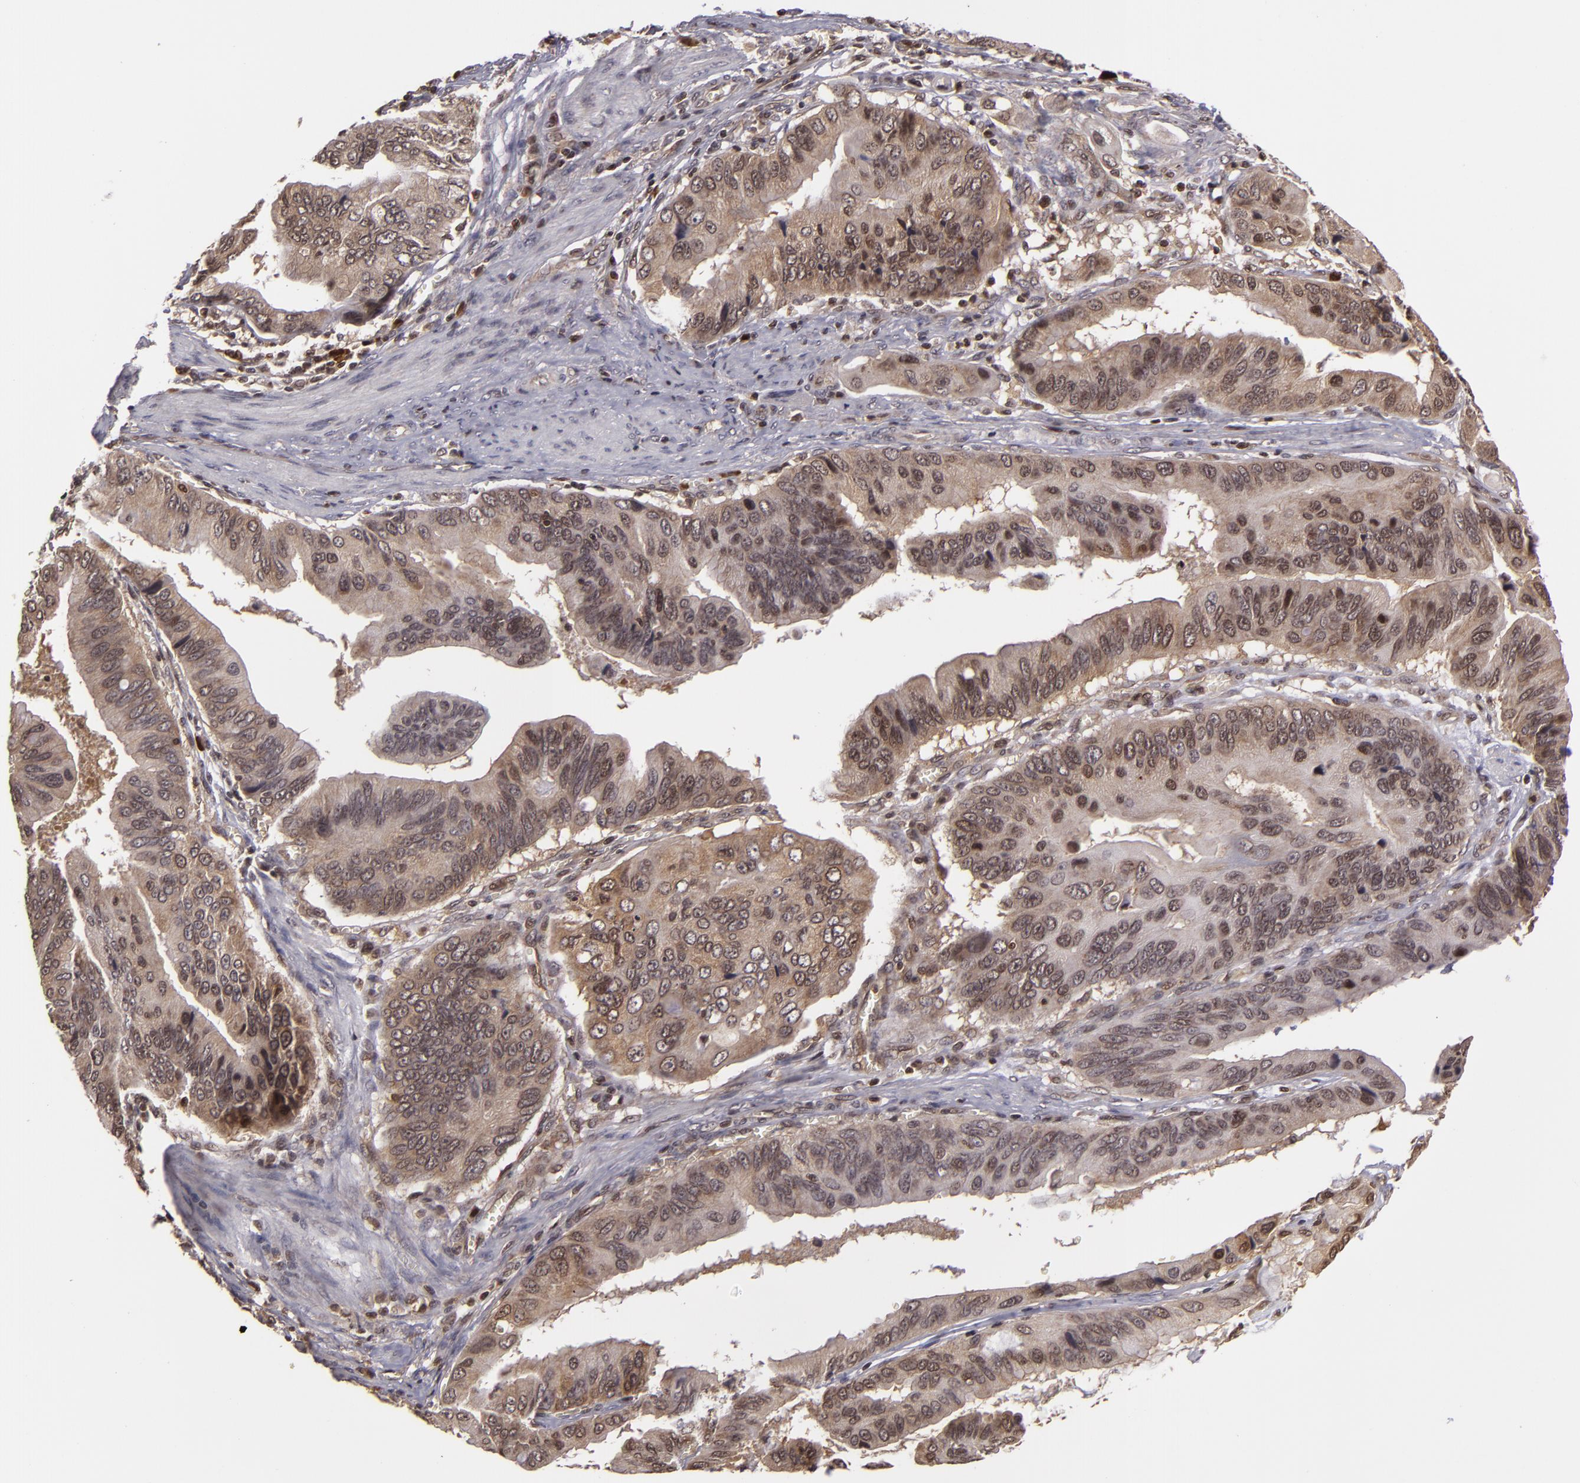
{"staining": {"intensity": "moderate", "quantity": "25%-75%", "location": "cytoplasmic/membranous"}, "tissue": "stomach cancer", "cell_type": "Tumor cells", "image_type": "cancer", "snomed": [{"axis": "morphology", "description": "Adenocarcinoma, NOS"}, {"axis": "topography", "description": "Stomach, upper"}], "caption": "A brown stain shows moderate cytoplasmic/membranous expression of a protein in human stomach adenocarcinoma tumor cells. (DAB (3,3'-diaminobenzidine) IHC with brightfield microscopy, high magnification).", "gene": "ZBTB33", "patient": {"sex": "male", "age": 80}}